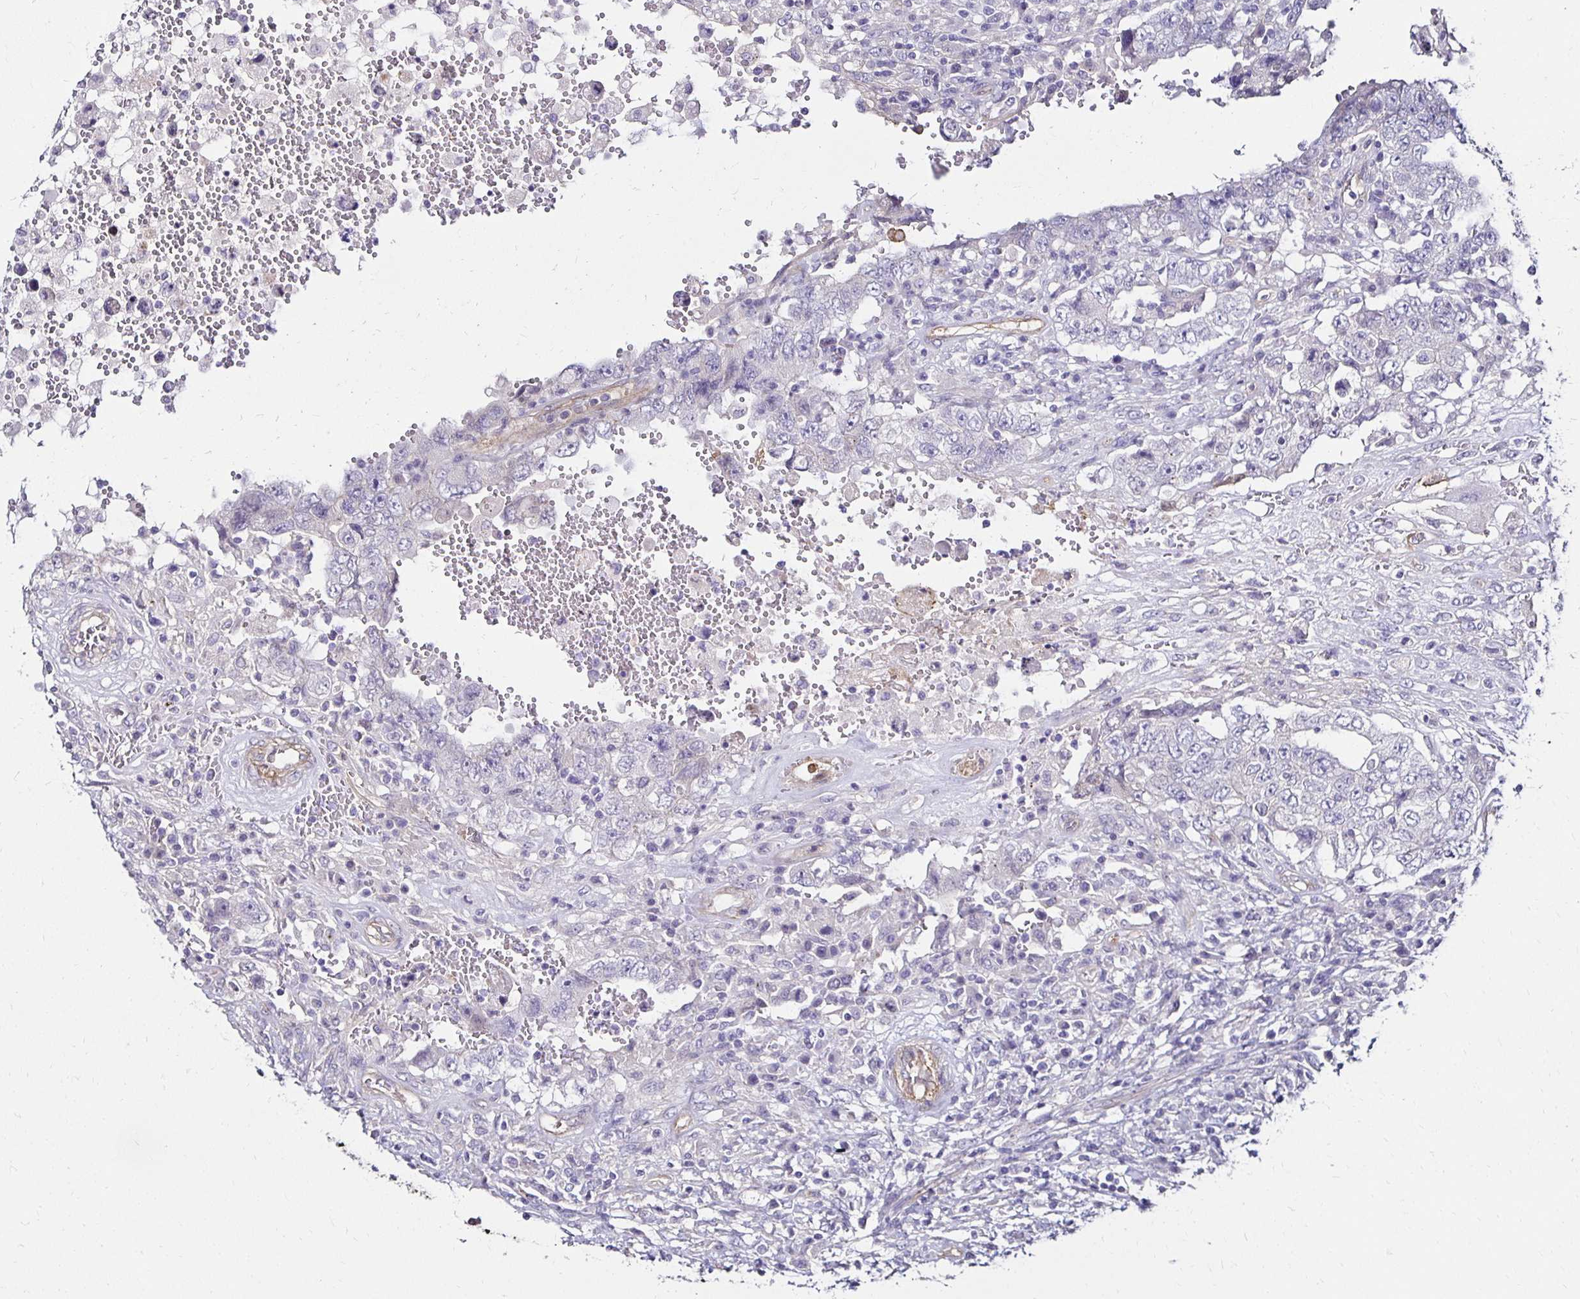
{"staining": {"intensity": "negative", "quantity": "none", "location": "none"}, "tissue": "testis cancer", "cell_type": "Tumor cells", "image_type": "cancer", "snomed": [{"axis": "morphology", "description": "Carcinoma, Embryonal, NOS"}, {"axis": "topography", "description": "Testis"}], "caption": "The image shows no staining of tumor cells in testis embryonal carcinoma.", "gene": "ITGB1", "patient": {"sex": "male", "age": 26}}